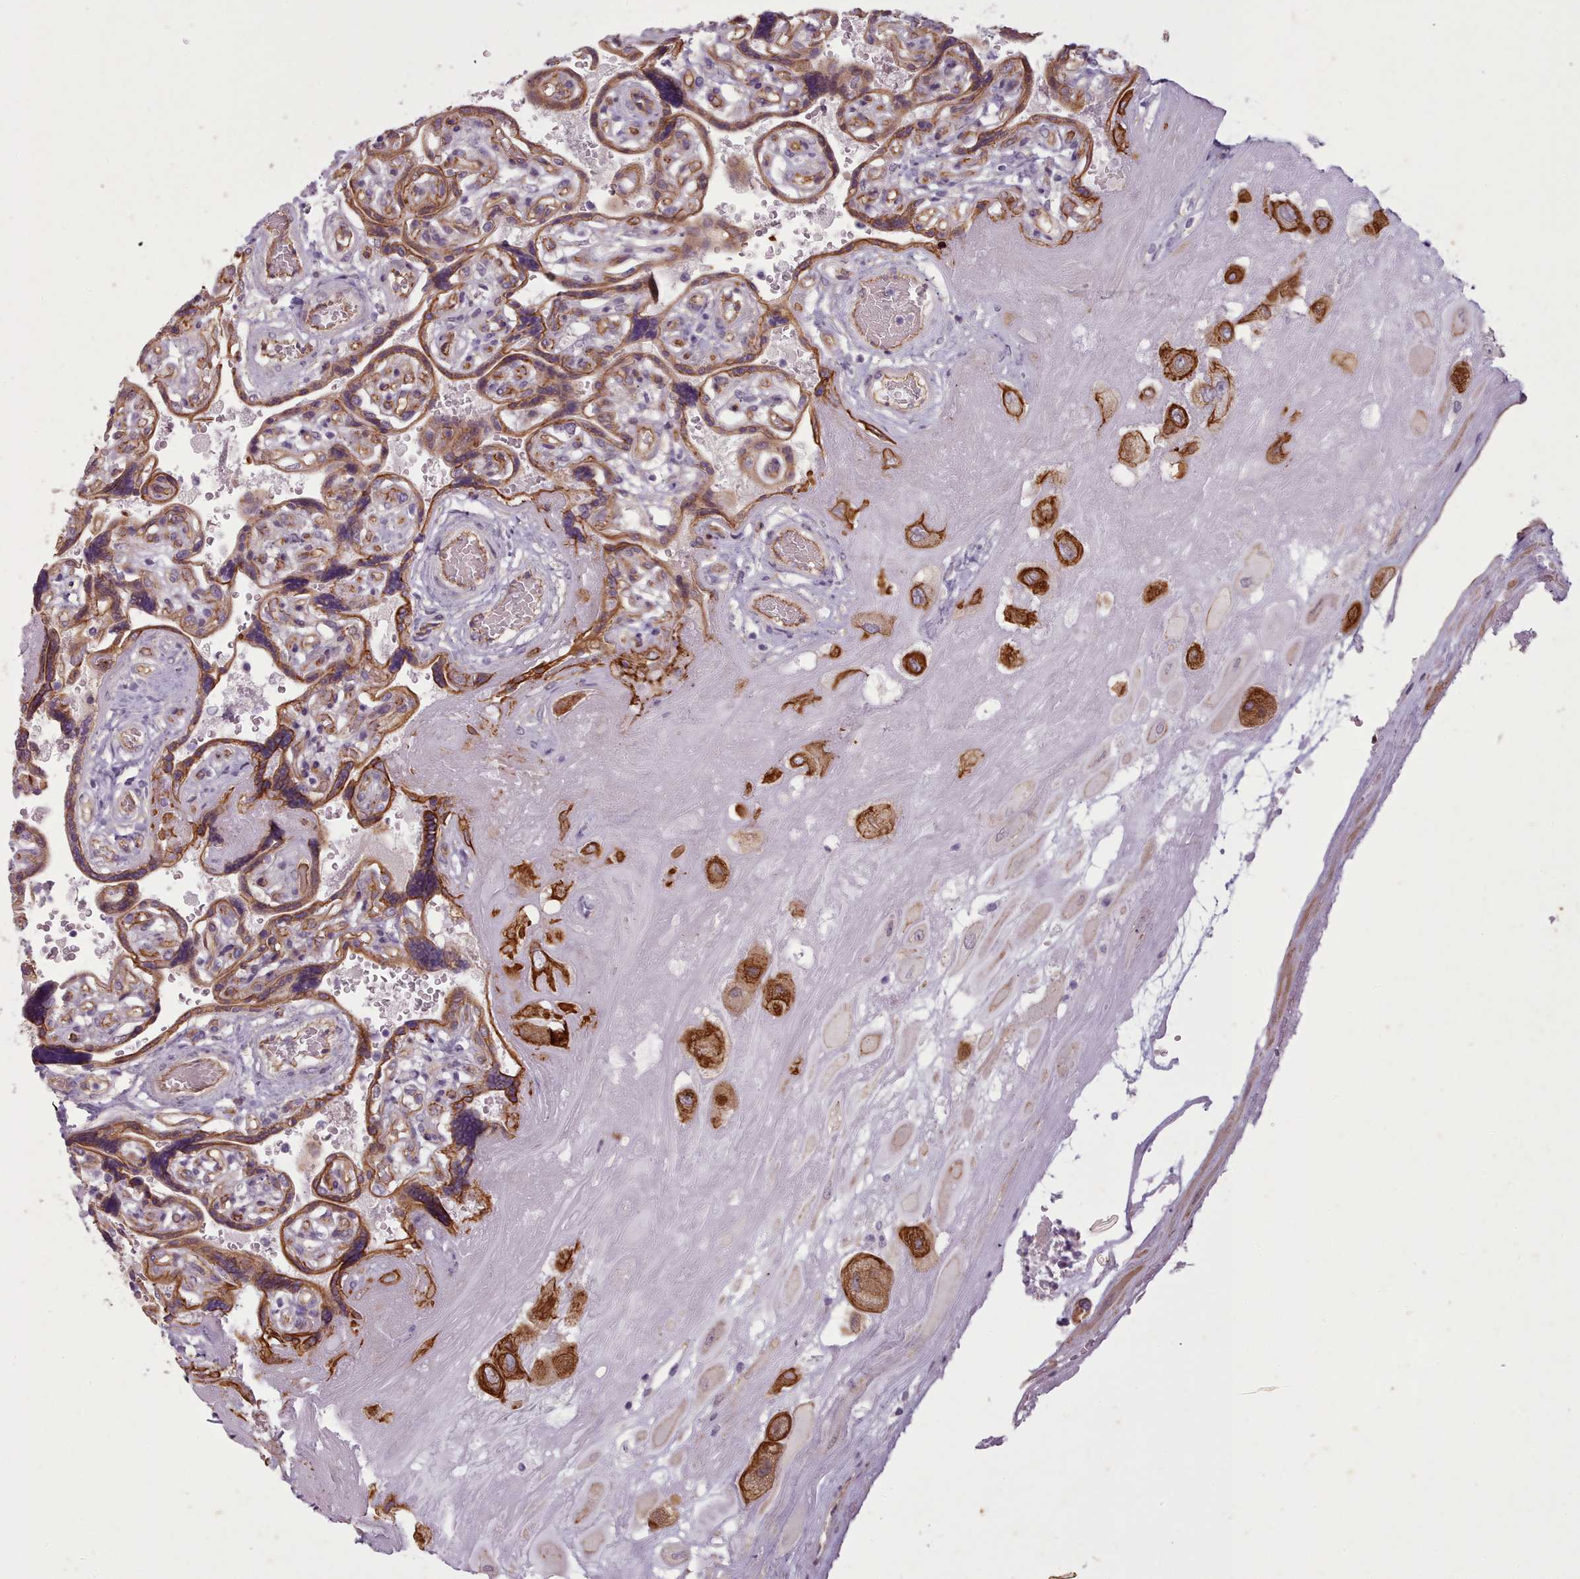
{"staining": {"intensity": "strong", "quantity": "25%-75%", "location": "cytoplasmic/membranous"}, "tissue": "placenta", "cell_type": "Decidual cells", "image_type": "normal", "snomed": [{"axis": "morphology", "description": "Normal tissue, NOS"}, {"axis": "topography", "description": "Placenta"}], "caption": "A high amount of strong cytoplasmic/membranous positivity is appreciated in approximately 25%-75% of decidual cells in benign placenta. Nuclei are stained in blue.", "gene": "PLD4", "patient": {"sex": "female", "age": 32}}